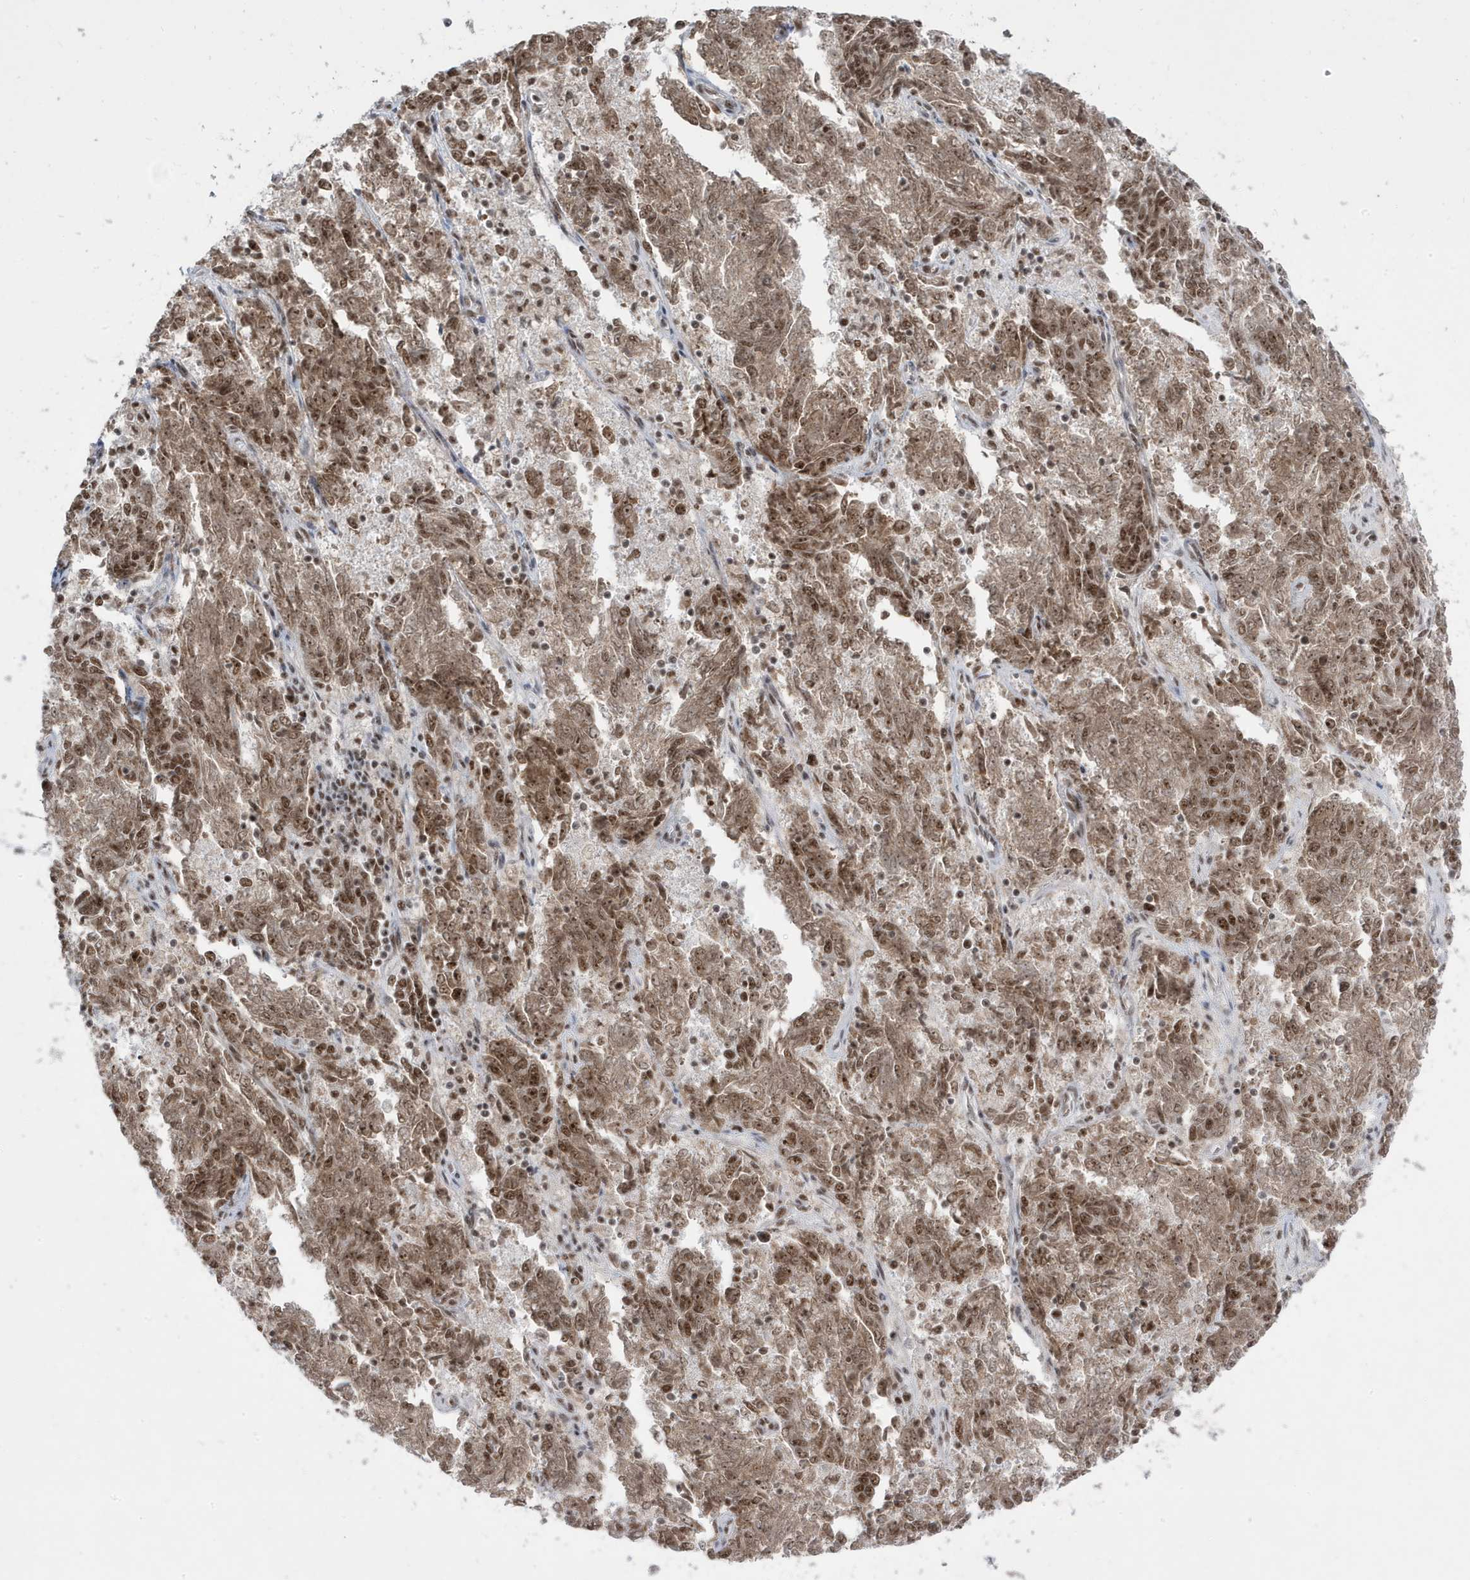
{"staining": {"intensity": "strong", "quantity": ">75%", "location": "cytoplasmic/membranous,nuclear"}, "tissue": "endometrial cancer", "cell_type": "Tumor cells", "image_type": "cancer", "snomed": [{"axis": "morphology", "description": "Adenocarcinoma, NOS"}, {"axis": "topography", "description": "Endometrium"}], "caption": "Immunohistochemistry (IHC) photomicrograph of endometrial adenocarcinoma stained for a protein (brown), which reveals high levels of strong cytoplasmic/membranous and nuclear staining in approximately >75% of tumor cells.", "gene": "MTREX", "patient": {"sex": "female", "age": 80}}